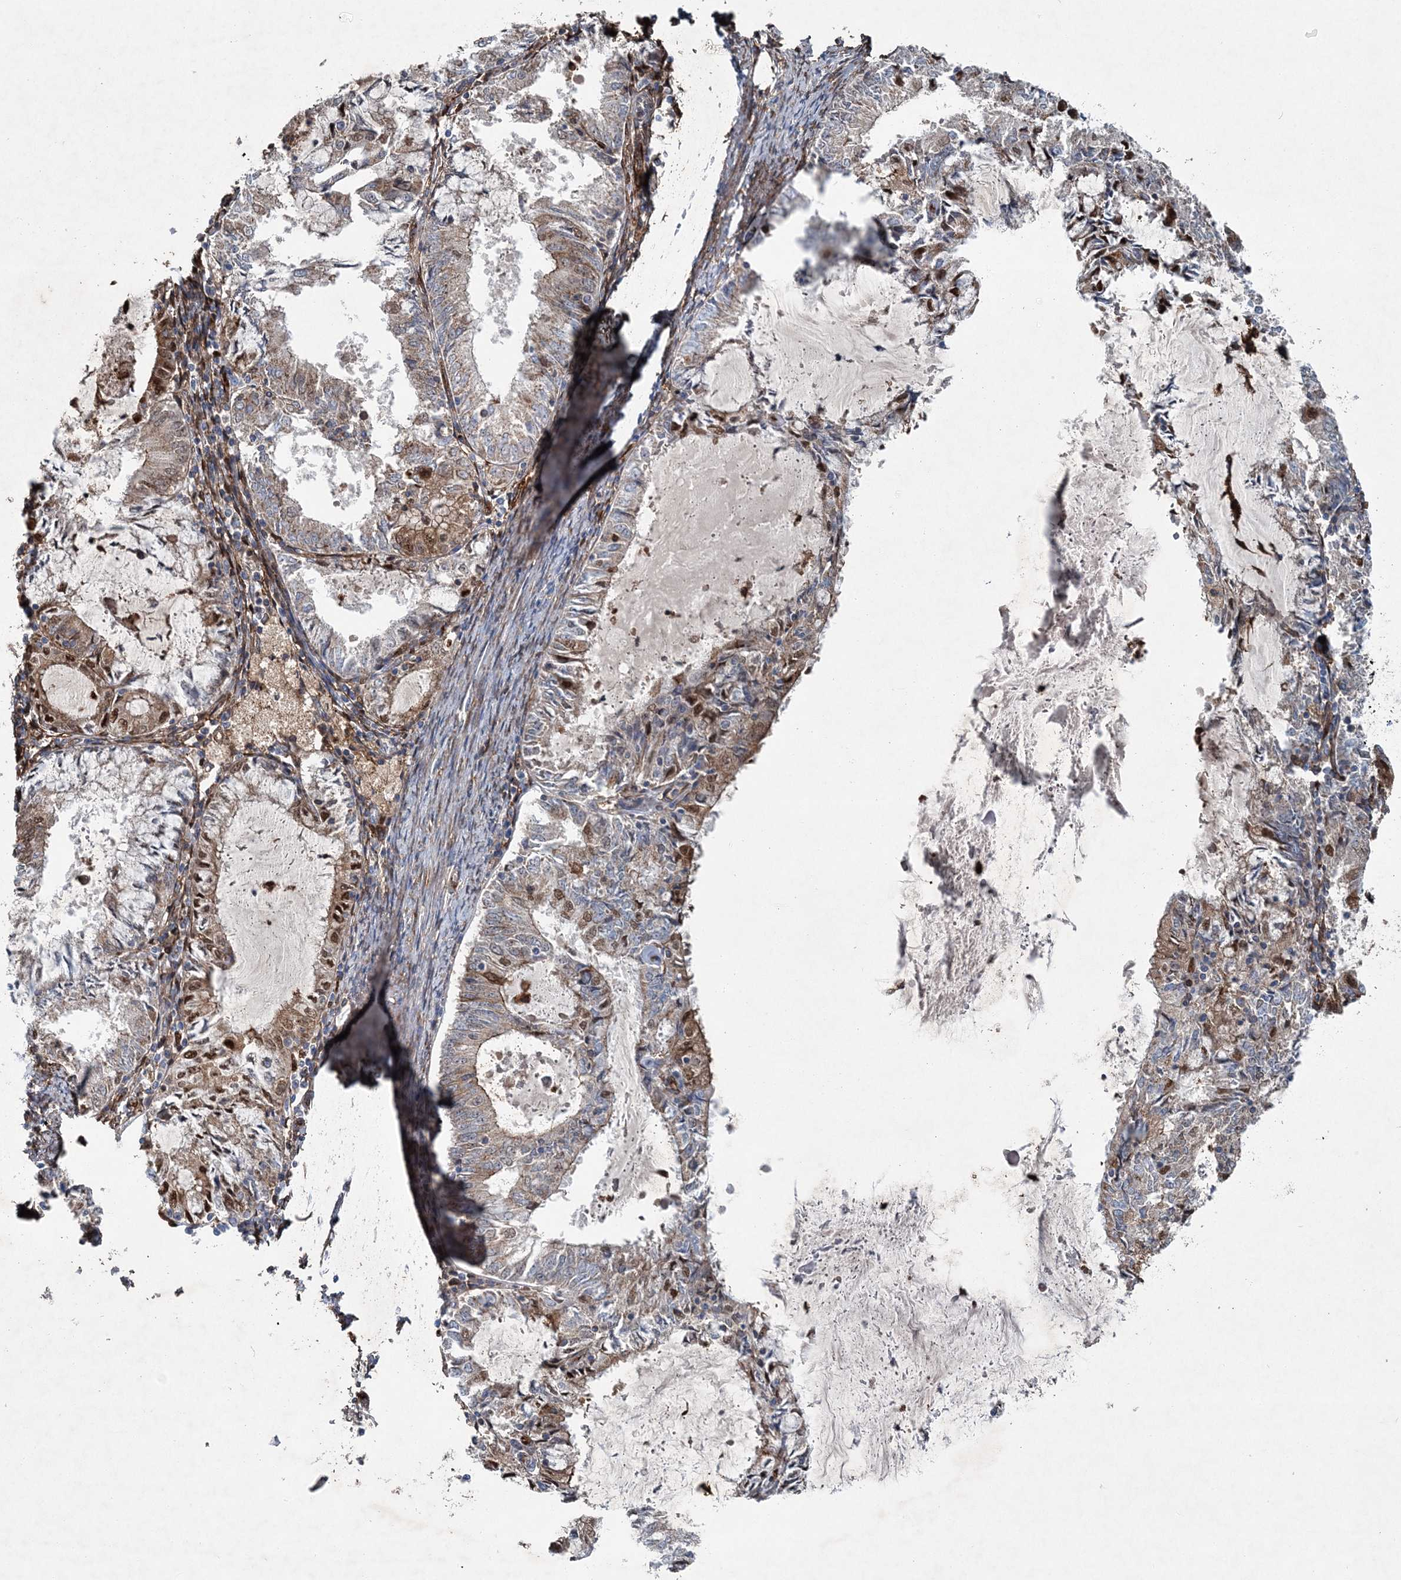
{"staining": {"intensity": "moderate", "quantity": ">75%", "location": "cytoplasmic/membranous,nuclear"}, "tissue": "endometrial cancer", "cell_type": "Tumor cells", "image_type": "cancer", "snomed": [{"axis": "morphology", "description": "Adenocarcinoma, NOS"}, {"axis": "topography", "description": "Endometrium"}], "caption": "This is an image of IHC staining of endometrial adenocarcinoma, which shows moderate expression in the cytoplasmic/membranous and nuclear of tumor cells.", "gene": "SPOPL", "patient": {"sex": "female", "age": 57}}